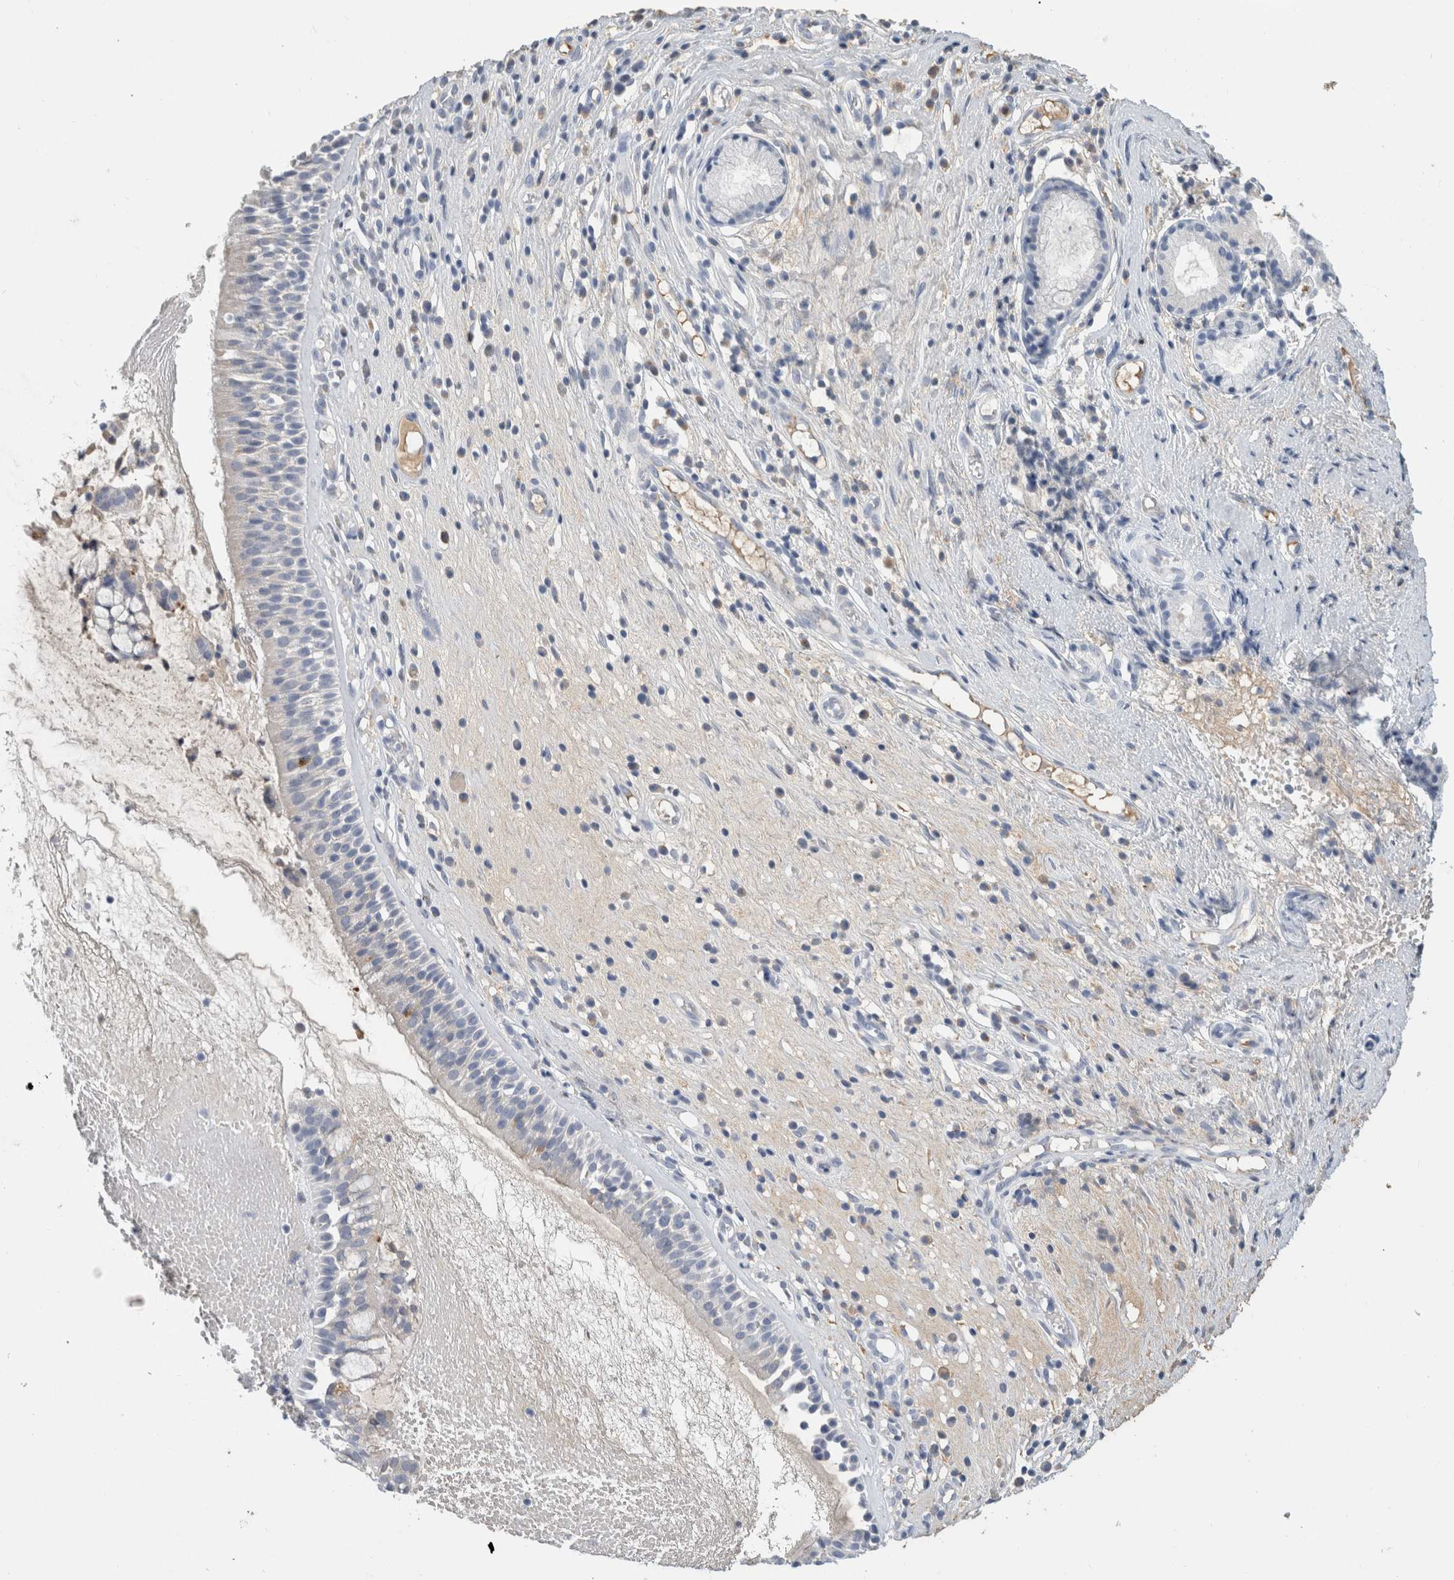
{"staining": {"intensity": "negative", "quantity": "none", "location": "none"}, "tissue": "nasopharynx", "cell_type": "Respiratory epithelial cells", "image_type": "normal", "snomed": [{"axis": "morphology", "description": "Normal tissue, NOS"}, {"axis": "topography", "description": "Nasopharynx"}], "caption": "The photomicrograph shows no significant staining in respiratory epithelial cells of nasopharynx. Brightfield microscopy of immunohistochemistry (IHC) stained with DAB (3,3'-diaminobenzidine) (brown) and hematoxylin (blue), captured at high magnification.", "gene": "SCGB1A1", "patient": {"sex": "female", "age": 39}}